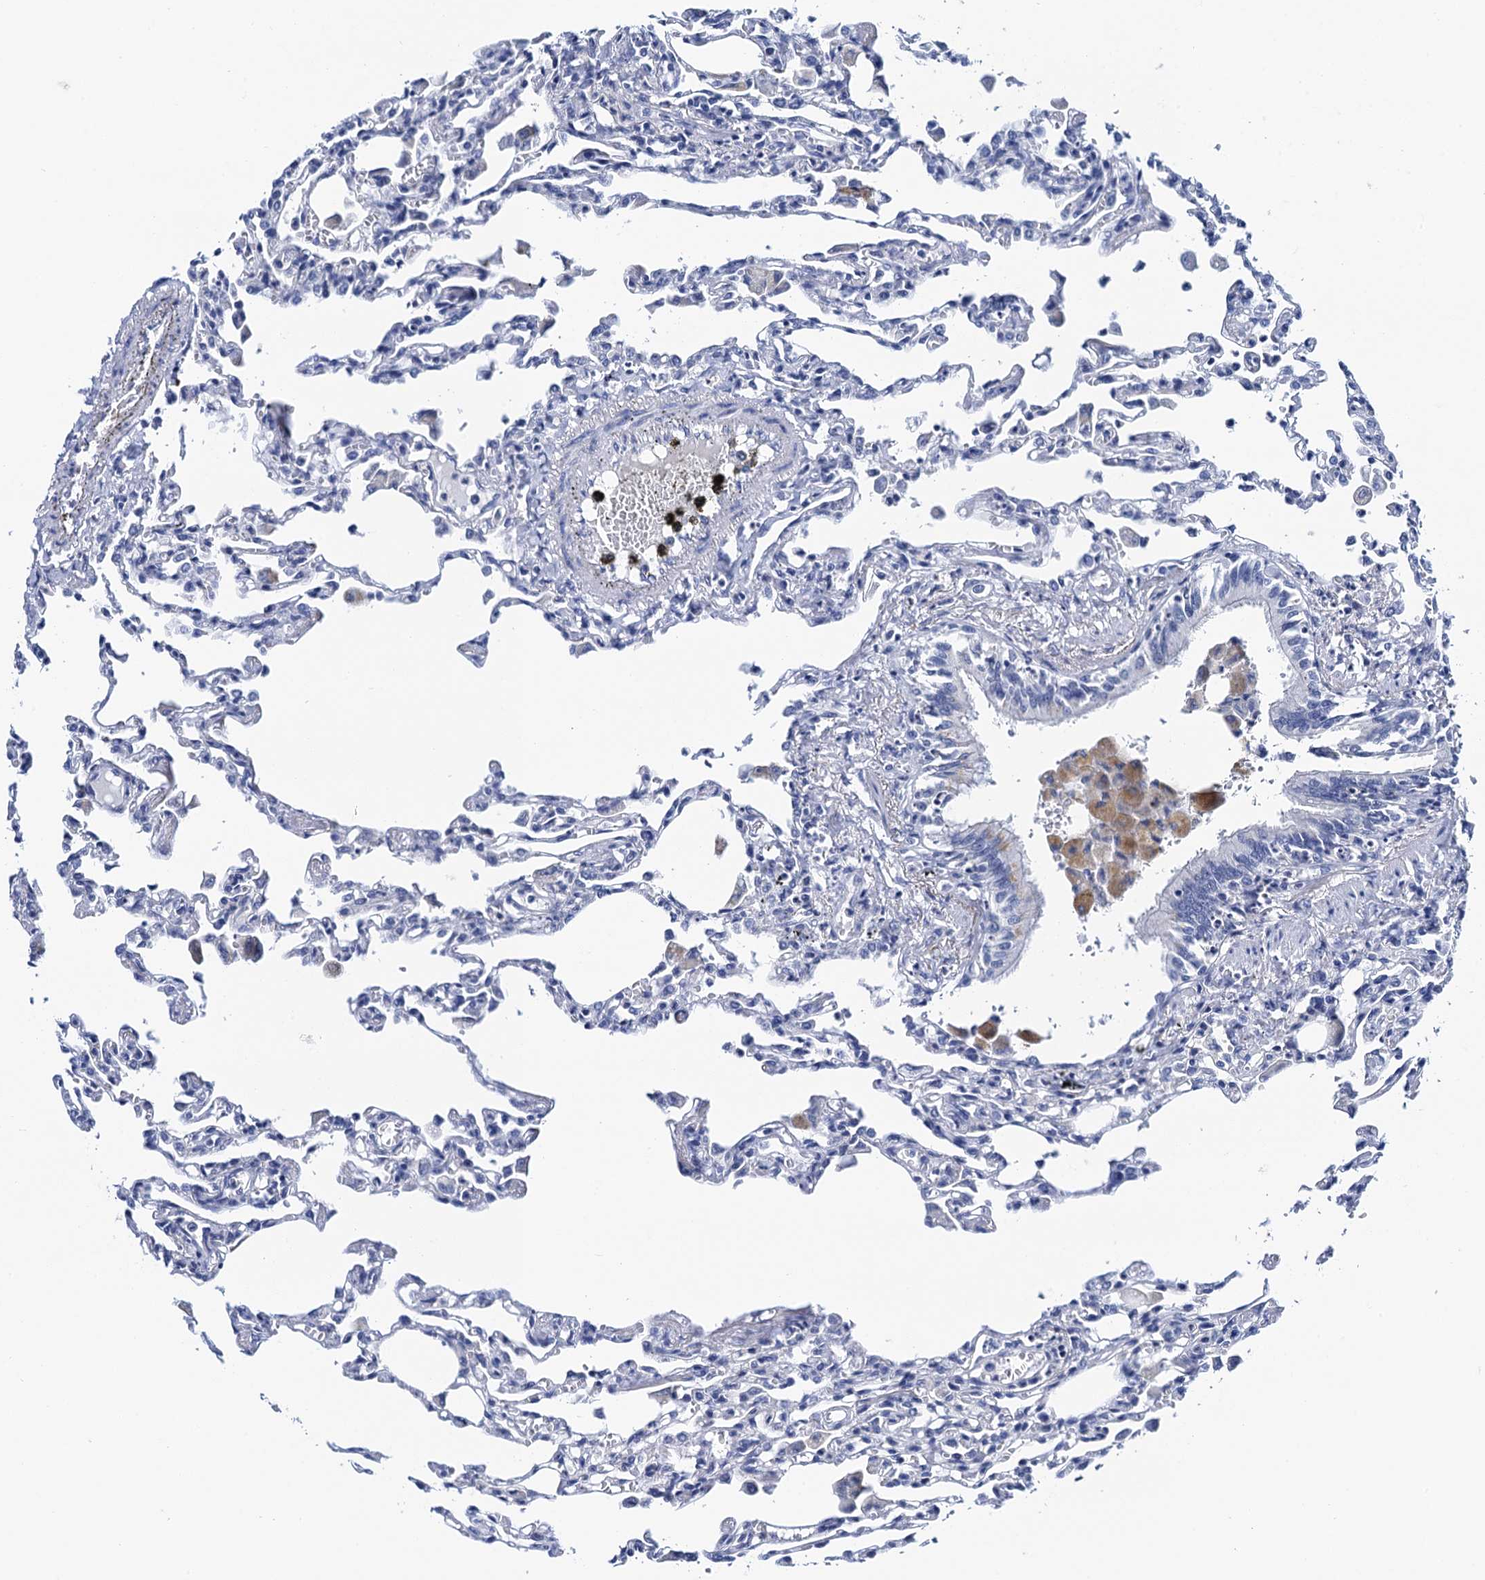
{"staining": {"intensity": "negative", "quantity": "none", "location": "none"}, "tissue": "lung", "cell_type": "Alveolar cells", "image_type": "normal", "snomed": [{"axis": "morphology", "description": "Normal tissue, NOS"}, {"axis": "topography", "description": "Bronchus"}, {"axis": "topography", "description": "Lung"}], "caption": "Lung stained for a protein using immunohistochemistry (IHC) shows no staining alveolar cells.", "gene": "LYPD3", "patient": {"sex": "female", "age": 49}}